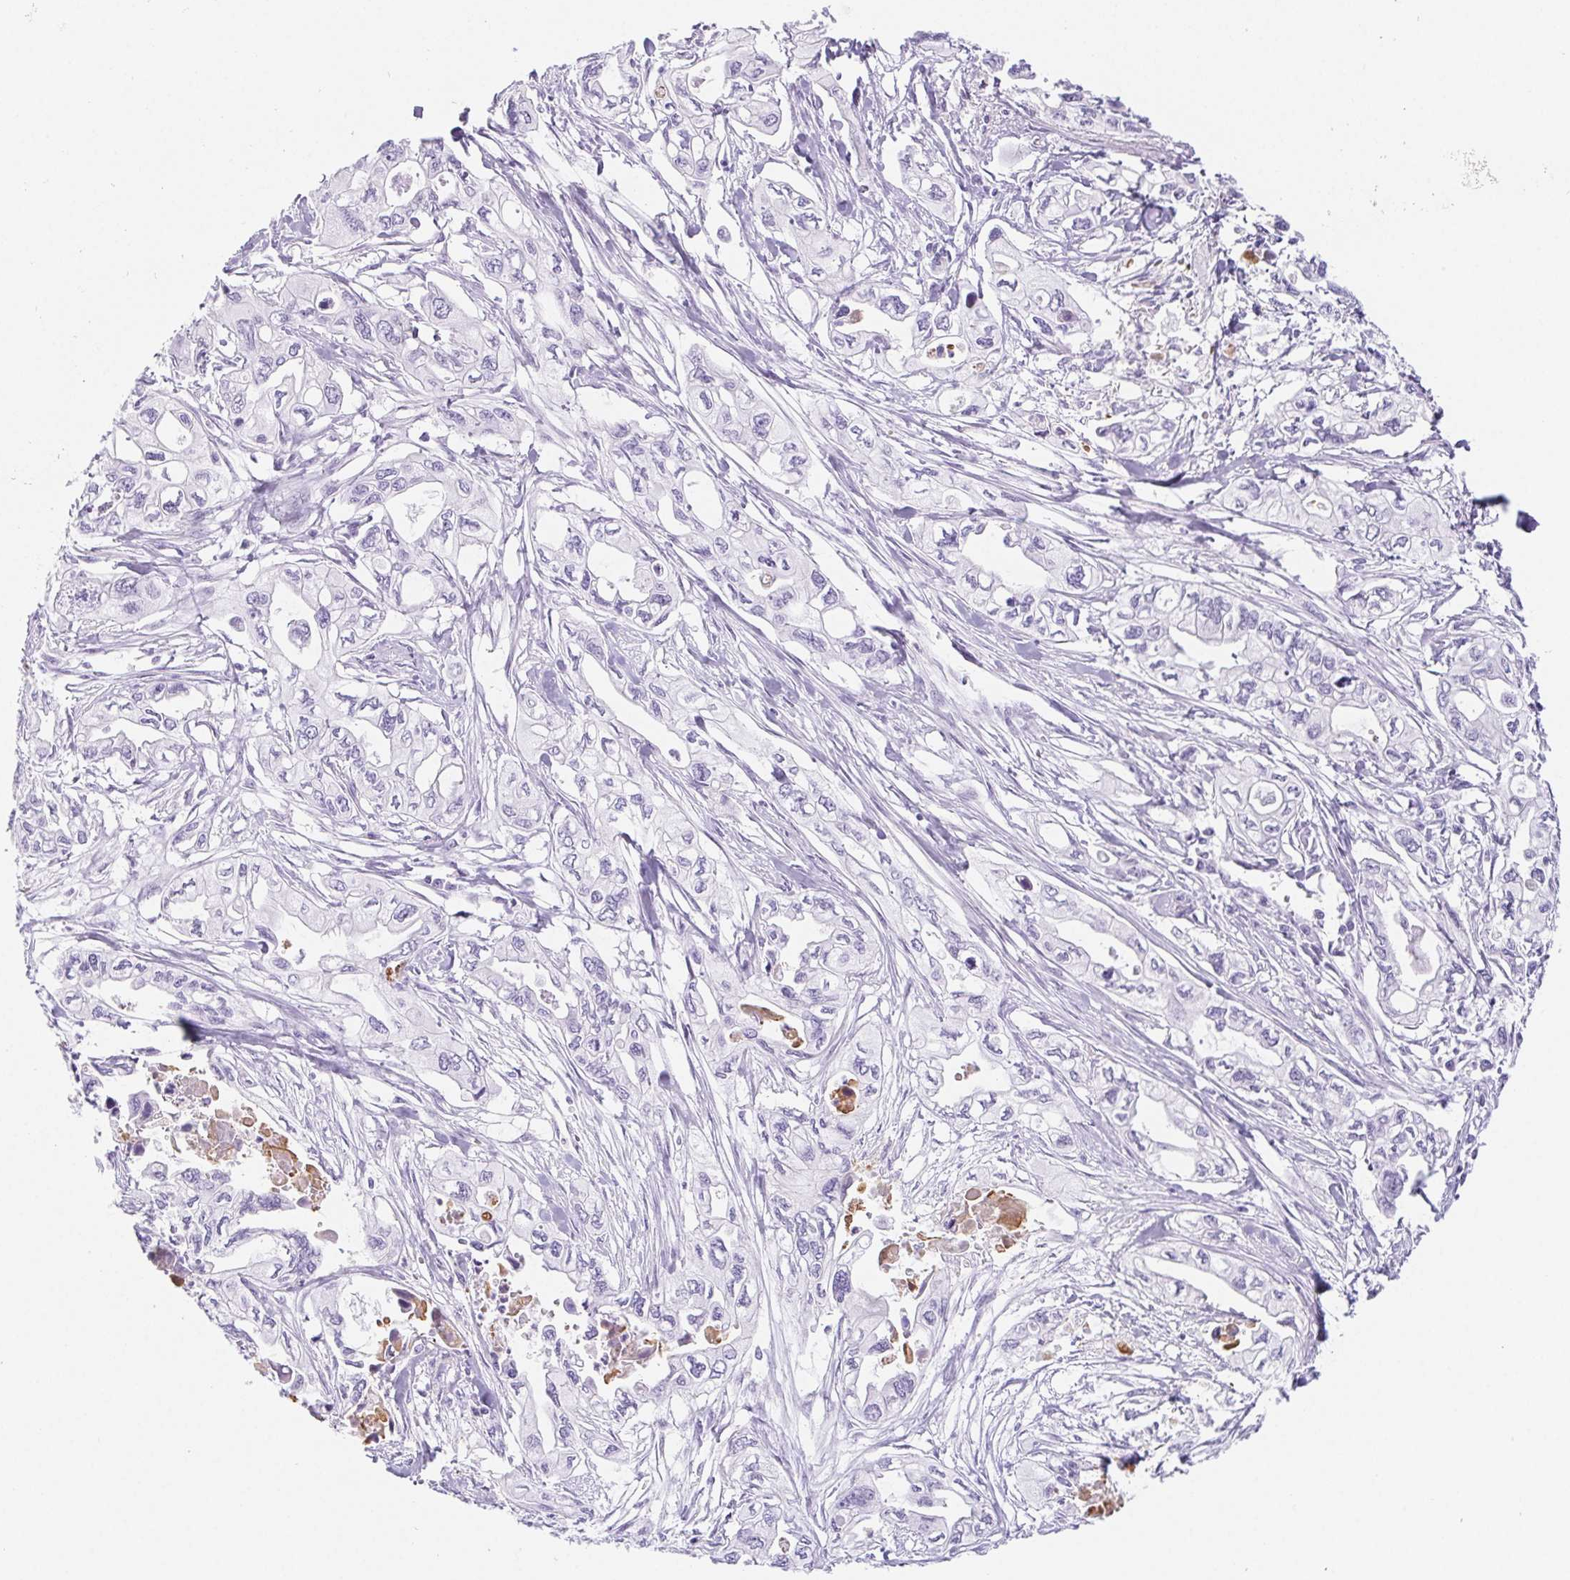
{"staining": {"intensity": "negative", "quantity": "none", "location": "none"}, "tissue": "pancreatic cancer", "cell_type": "Tumor cells", "image_type": "cancer", "snomed": [{"axis": "morphology", "description": "Adenocarcinoma, NOS"}, {"axis": "topography", "description": "Pancreas"}], "caption": "Immunohistochemistry histopathology image of neoplastic tissue: pancreatic cancer stained with DAB demonstrates no significant protein positivity in tumor cells.", "gene": "CYP21A2", "patient": {"sex": "male", "age": 68}}